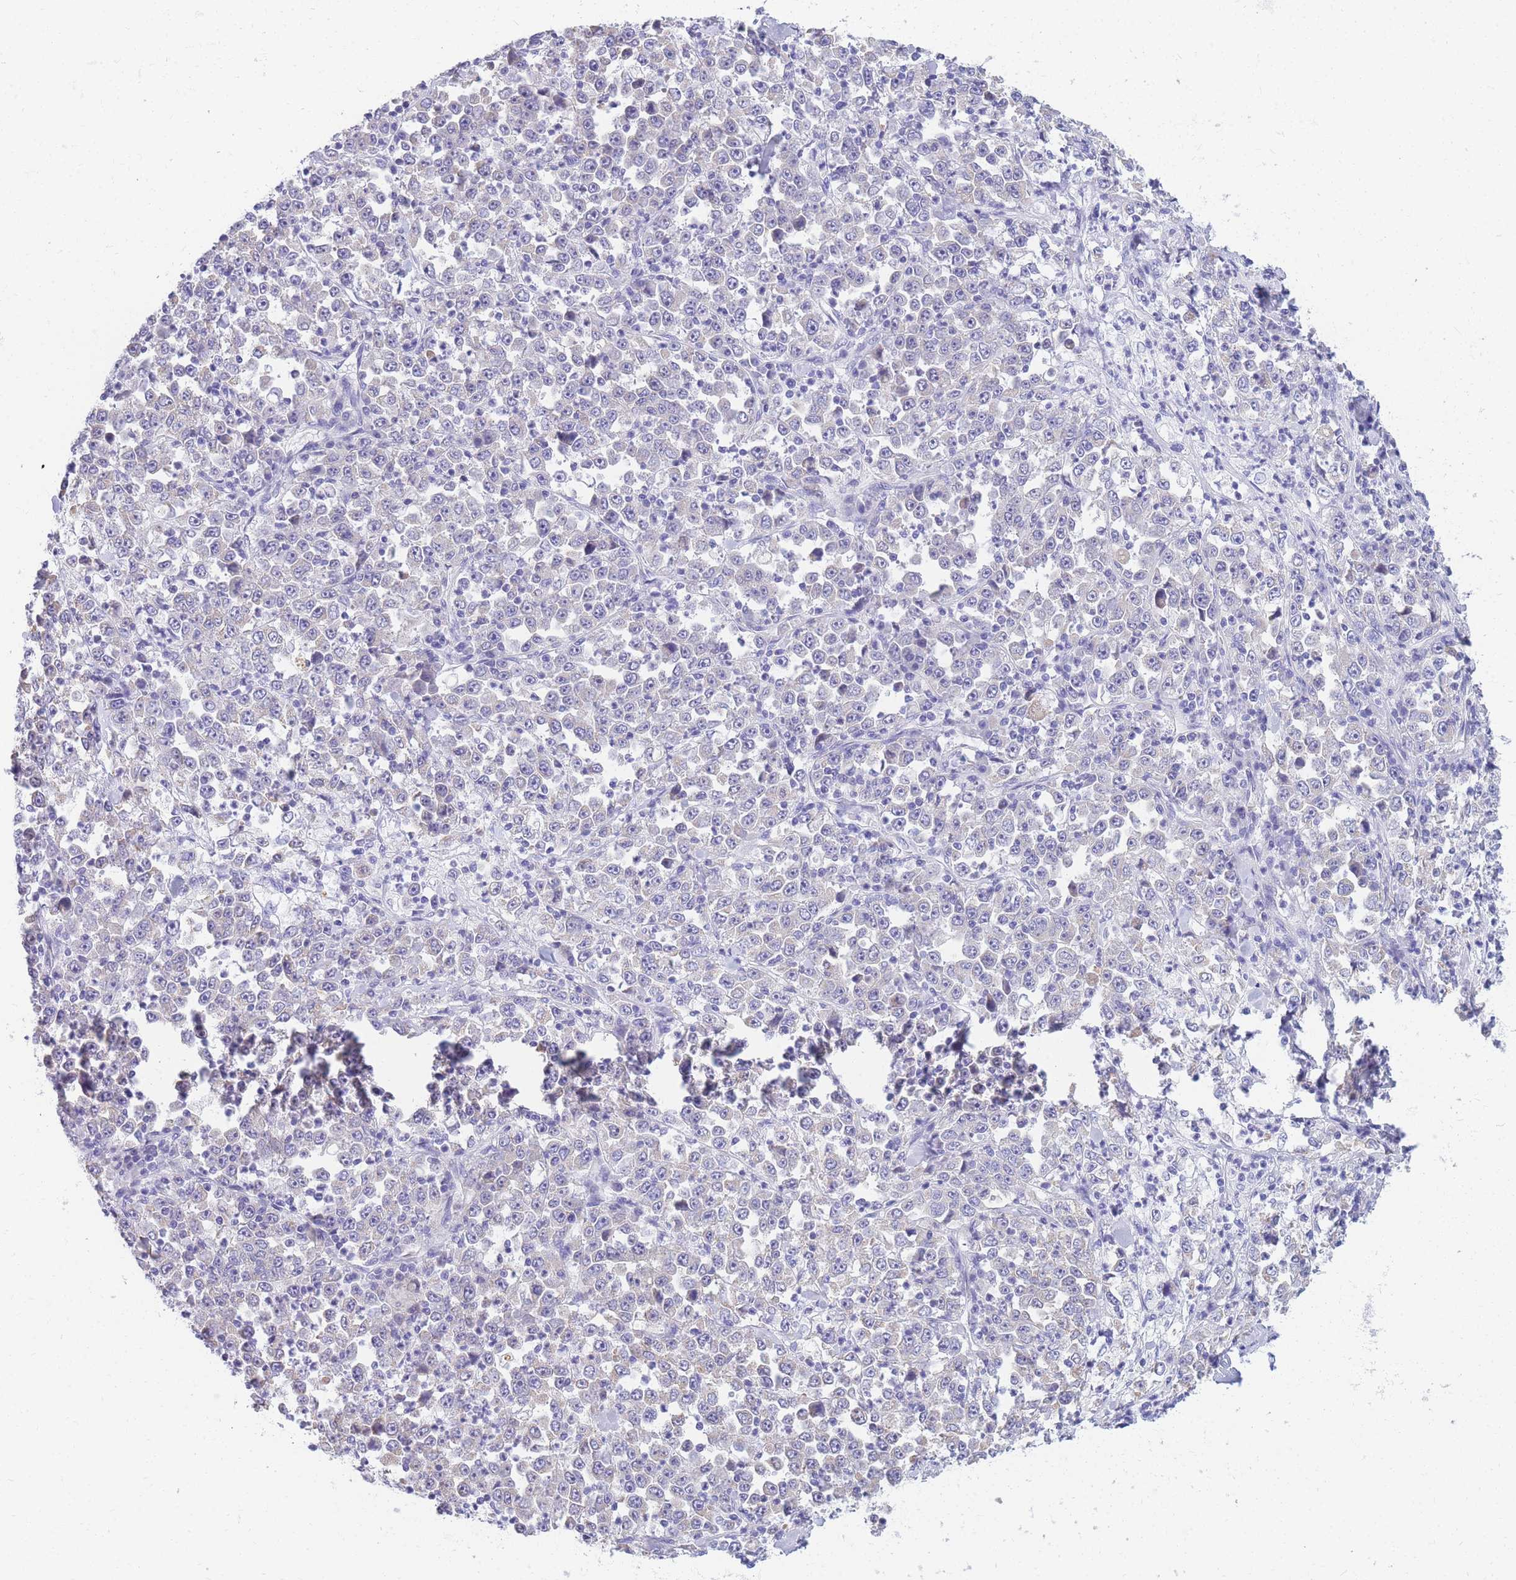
{"staining": {"intensity": "negative", "quantity": "none", "location": "none"}, "tissue": "stomach cancer", "cell_type": "Tumor cells", "image_type": "cancer", "snomed": [{"axis": "morphology", "description": "Normal tissue, NOS"}, {"axis": "morphology", "description": "Adenocarcinoma, NOS"}, {"axis": "topography", "description": "Stomach, upper"}, {"axis": "topography", "description": "Stomach"}], "caption": "Tumor cells show no significant protein expression in adenocarcinoma (stomach).", "gene": "DHRS11", "patient": {"sex": "male", "age": 59}}